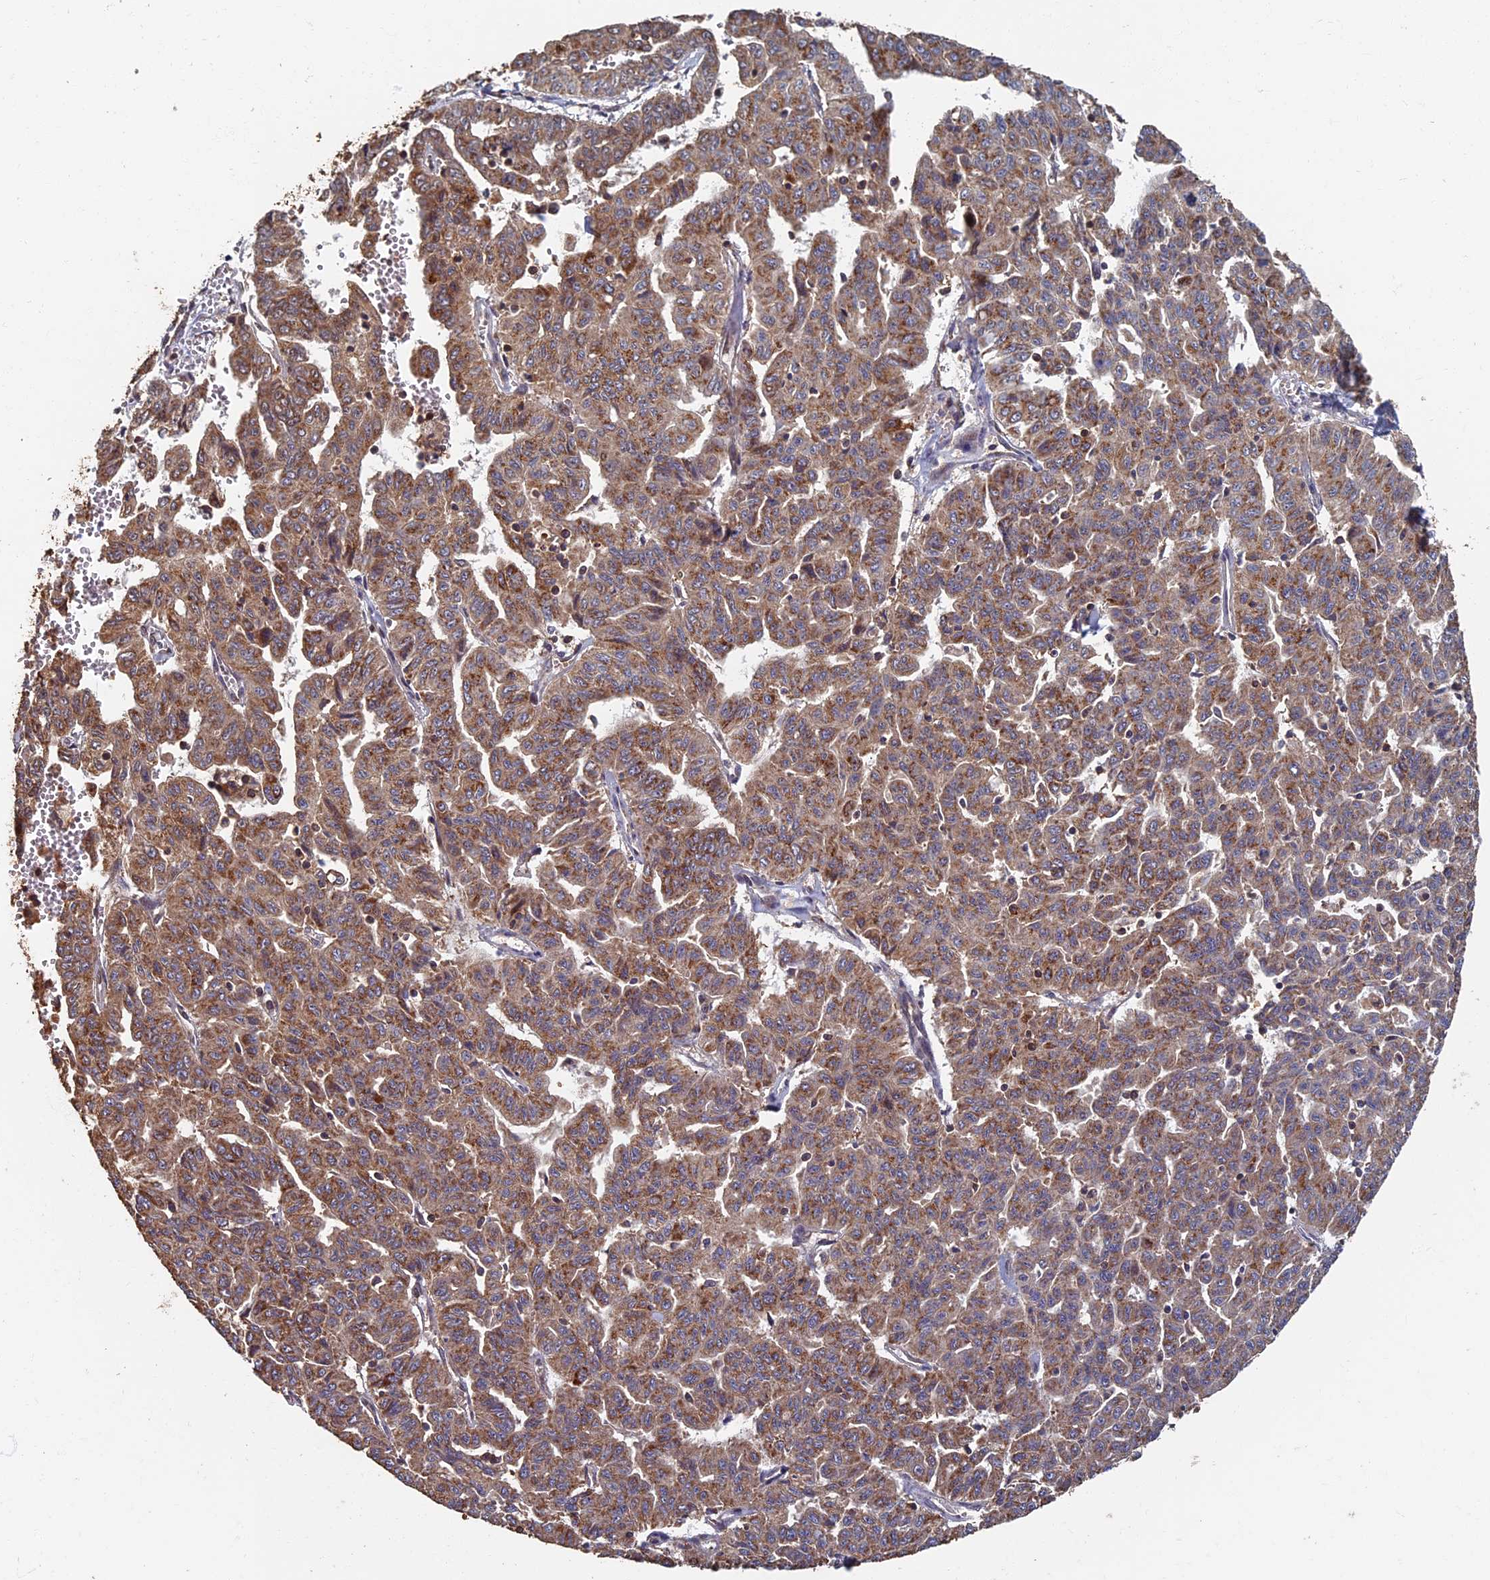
{"staining": {"intensity": "moderate", "quantity": ">75%", "location": "cytoplasmic/membranous"}, "tissue": "liver cancer", "cell_type": "Tumor cells", "image_type": "cancer", "snomed": [{"axis": "morphology", "description": "Cholangiocarcinoma"}, {"axis": "topography", "description": "Liver"}], "caption": "DAB immunohistochemical staining of human cholangiocarcinoma (liver) exhibits moderate cytoplasmic/membranous protein staining in about >75% of tumor cells.", "gene": "RASGRF1", "patient": {"sex": "female", "age": 77}}